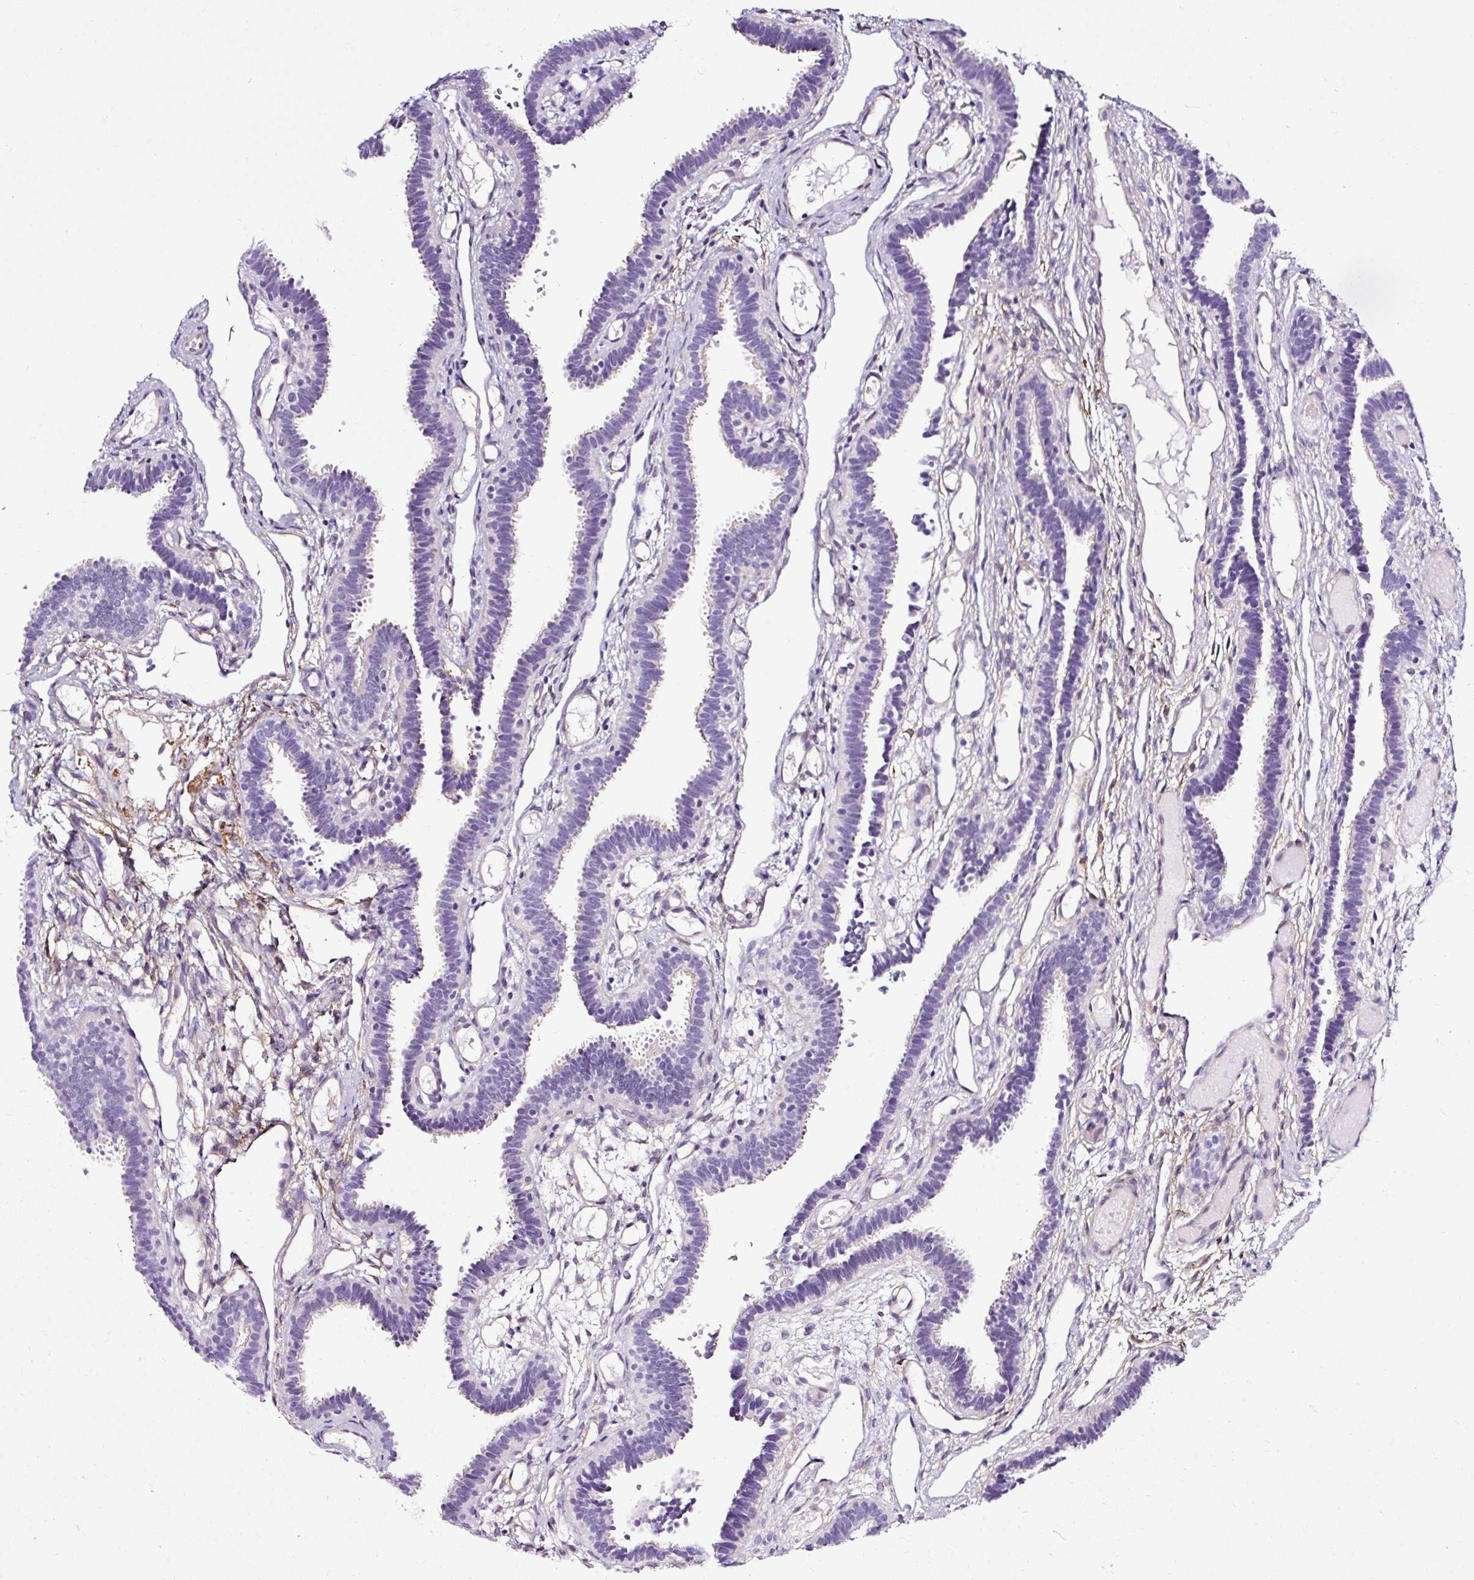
{"staining": {"intensity": "negative", "quantity": "none", "location": "none"}, "tissue": "fallopian tube", "cell_type": "Glandular cells", "image_type": "normal", "snomed": [{"axis": "morphology", "description": "Normal tissue, NOS"}, {"axis": "topography", "description": "Fallopian tube"}], "caption": "This image is of unremarkable fallopian tube stained with IHC to label a protein in brown with the nuclei are counter-stained blue. There is no expression in glandular cells.", "gene": "SLC7A8", "patient": {"sex": "female", "age": 37}}